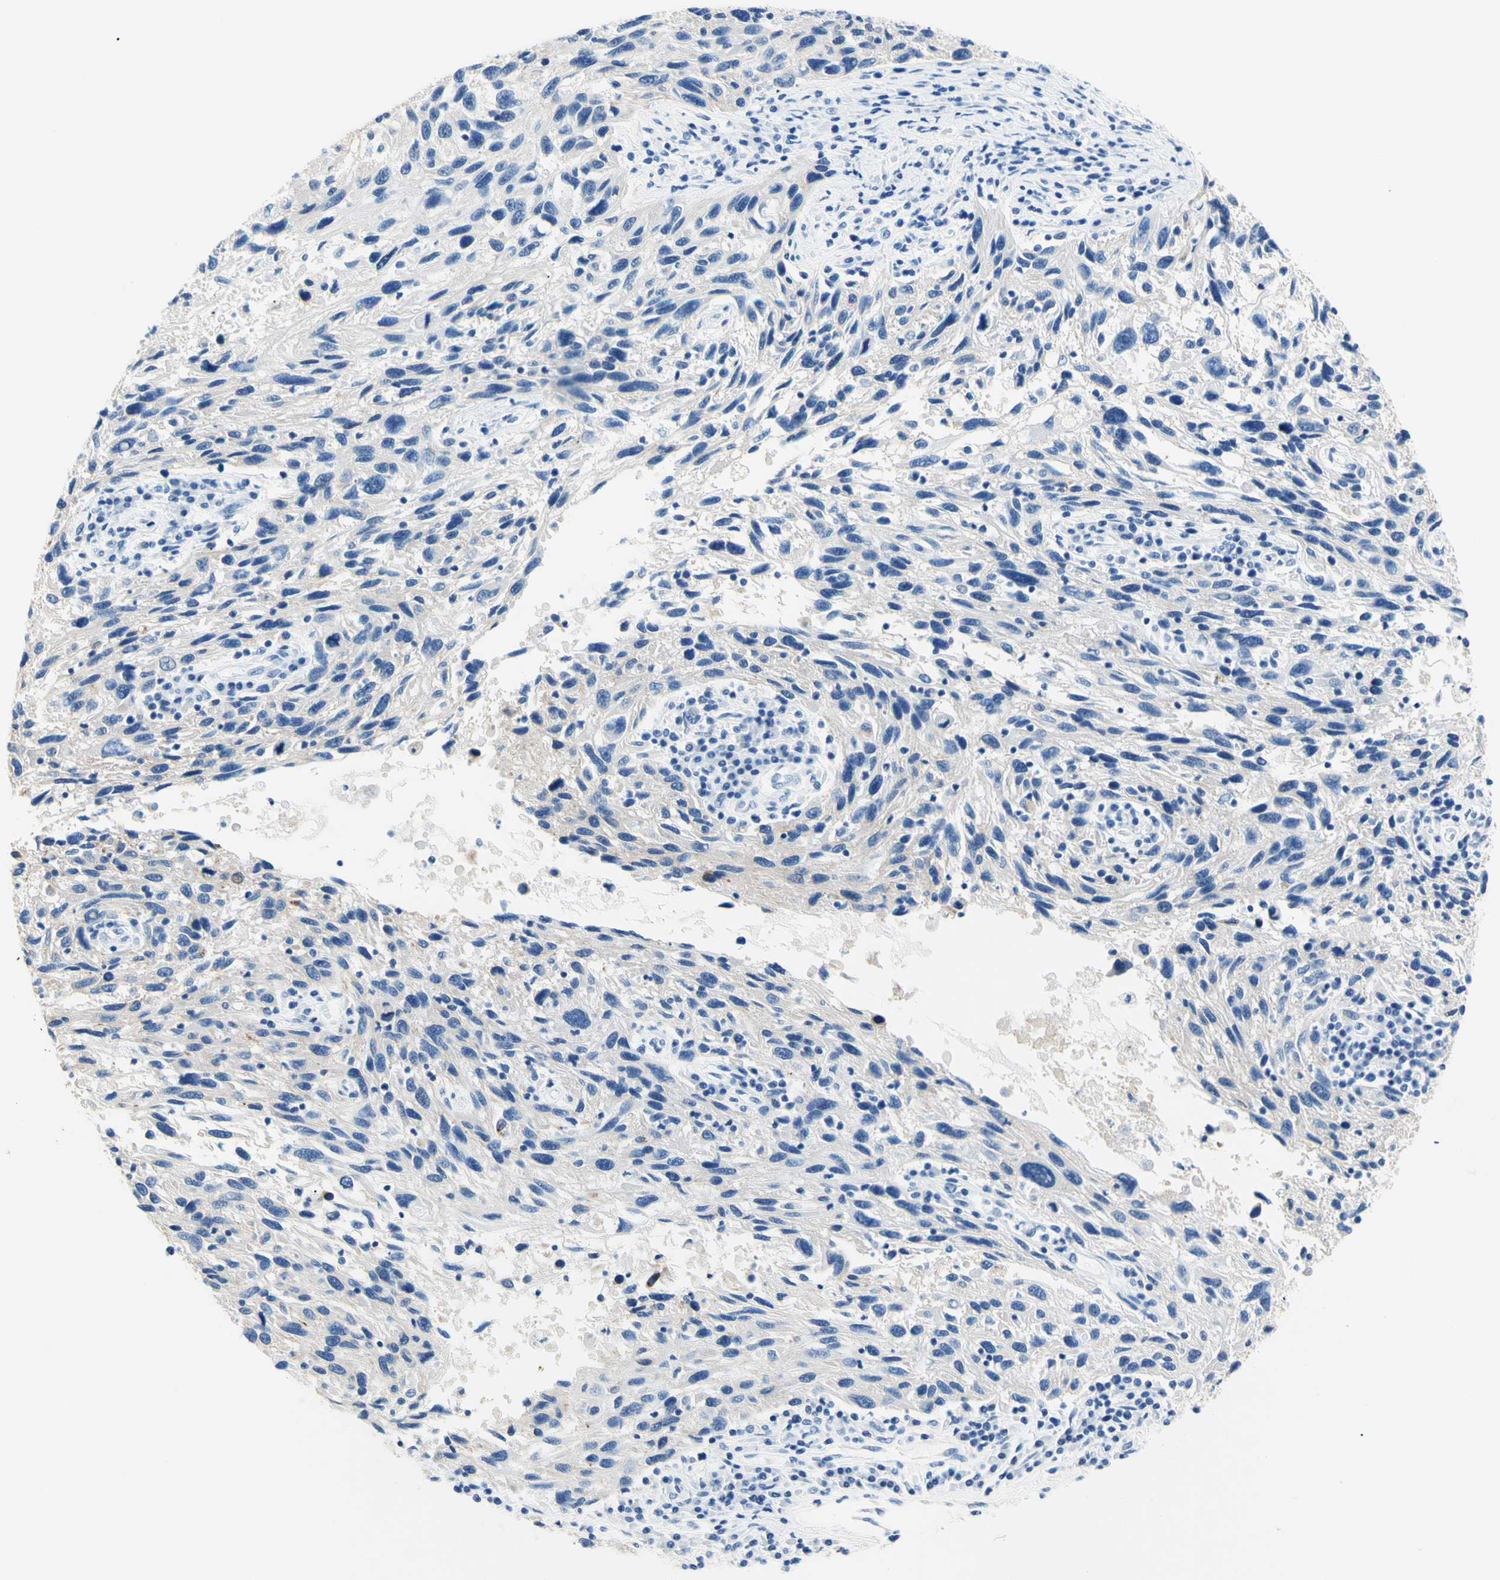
{"staining": {"intensity": "negative", "quantity": "none", "location": "none"}, "tissue": "melanoma", "cell_type": "Tumor cells", "image_type": "cancer", "snomed": [{"axis": "morphology", "description": "Malignant melanoma, NOS"}, {"axis": "topography", "description": "Skin"}], "caption": "There is no significant staining in tumor cells of melanoma.", "gene": "HPCA", "patient": {"sex": "male", "age": 53}}